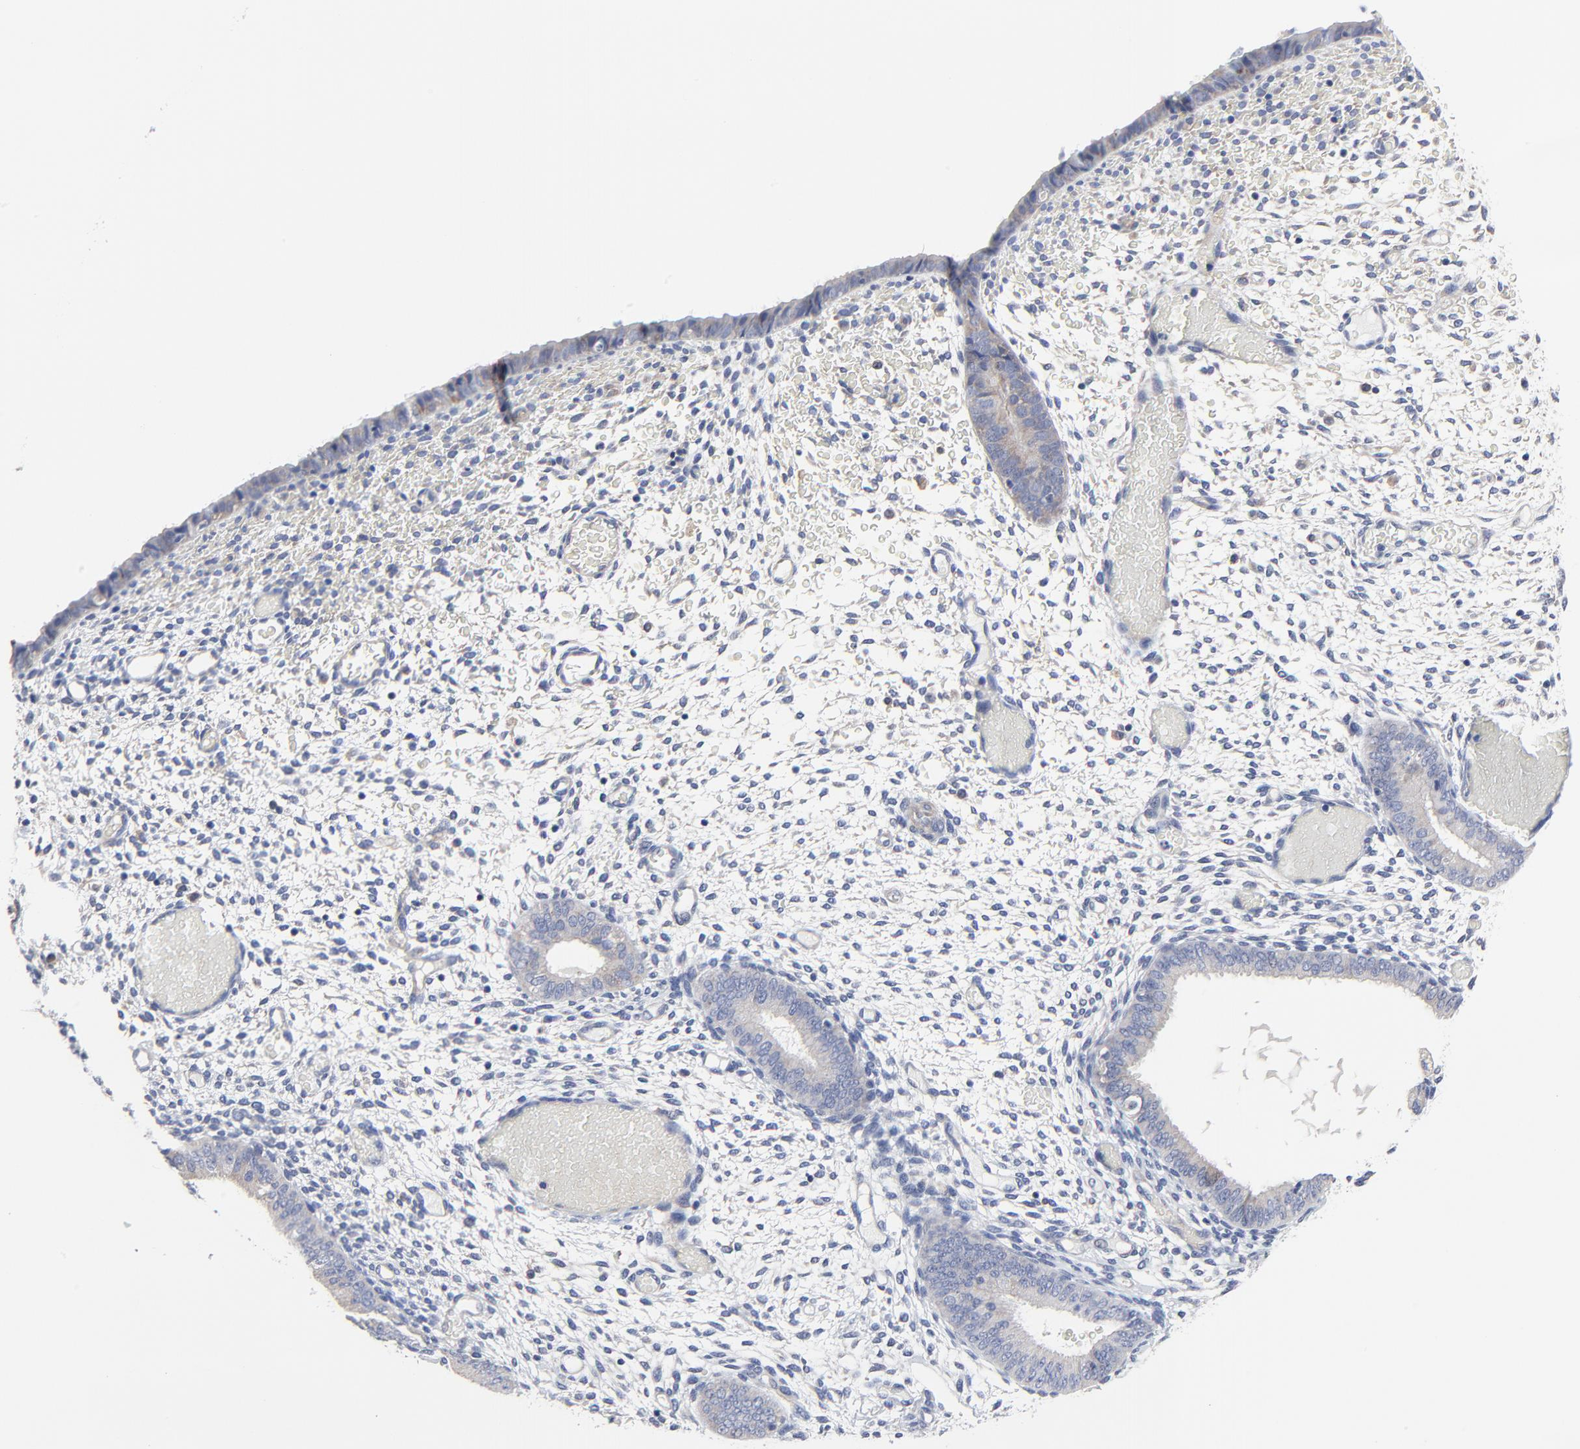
{"staining": {"intensity": "negative", "quantity": "none", "location": "none"}, "tissue": "endometrium", "cell_type": "Cells in endometrial stroma", "image_type": "normal", "snomed": [{"axis": "morphology", "description": "Normal tissue, NOS"}, {"axis": "topography", "description": "Endometrium"}], "caption": "This is an IHC histopathology image of normal human endometrium. There is no positivity in cells in endometrial stroma.", "gene": "DHRSX", "patient": {"sex": "female", "age": 42}}